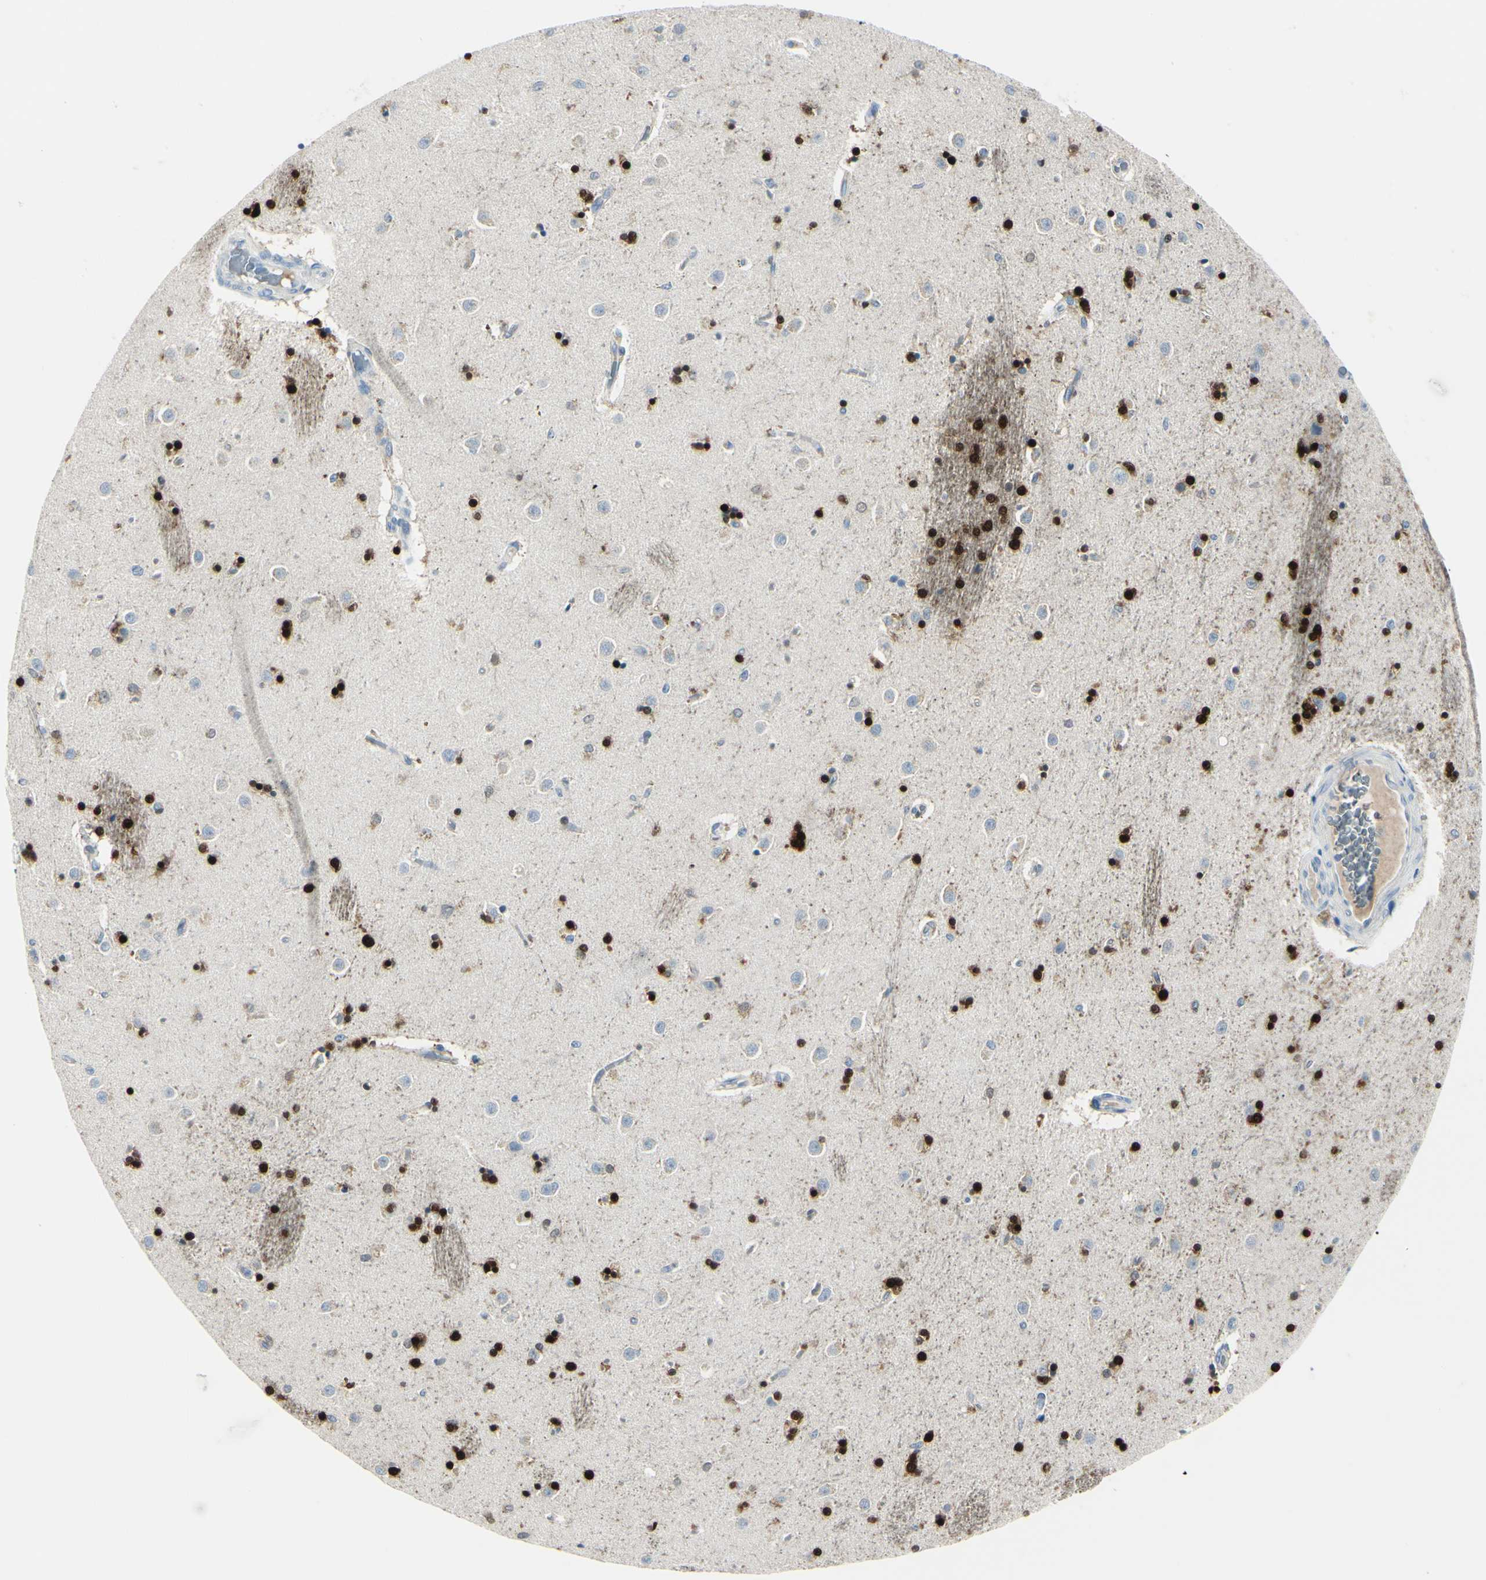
{"staining": {"intensity": "strong", "quantity": ">75%", "location": "cytoplasmic/membranous"}, "tissue": "caudate", "cell_type": "Glial cells", "image_type": "normal", "snomed": [{"axis": "morphology", "description": "Normal tissue, NOS"}, {"axis": "topography", "description": "Lateral ventricle wall"}], "caption": "Caudate stained with a brown dye reveals strong cytoplasmic/membranous positive expression in about >75% of glial cells.", "gene": "CA2", "patient": {"sex": "female", "age": 54}}